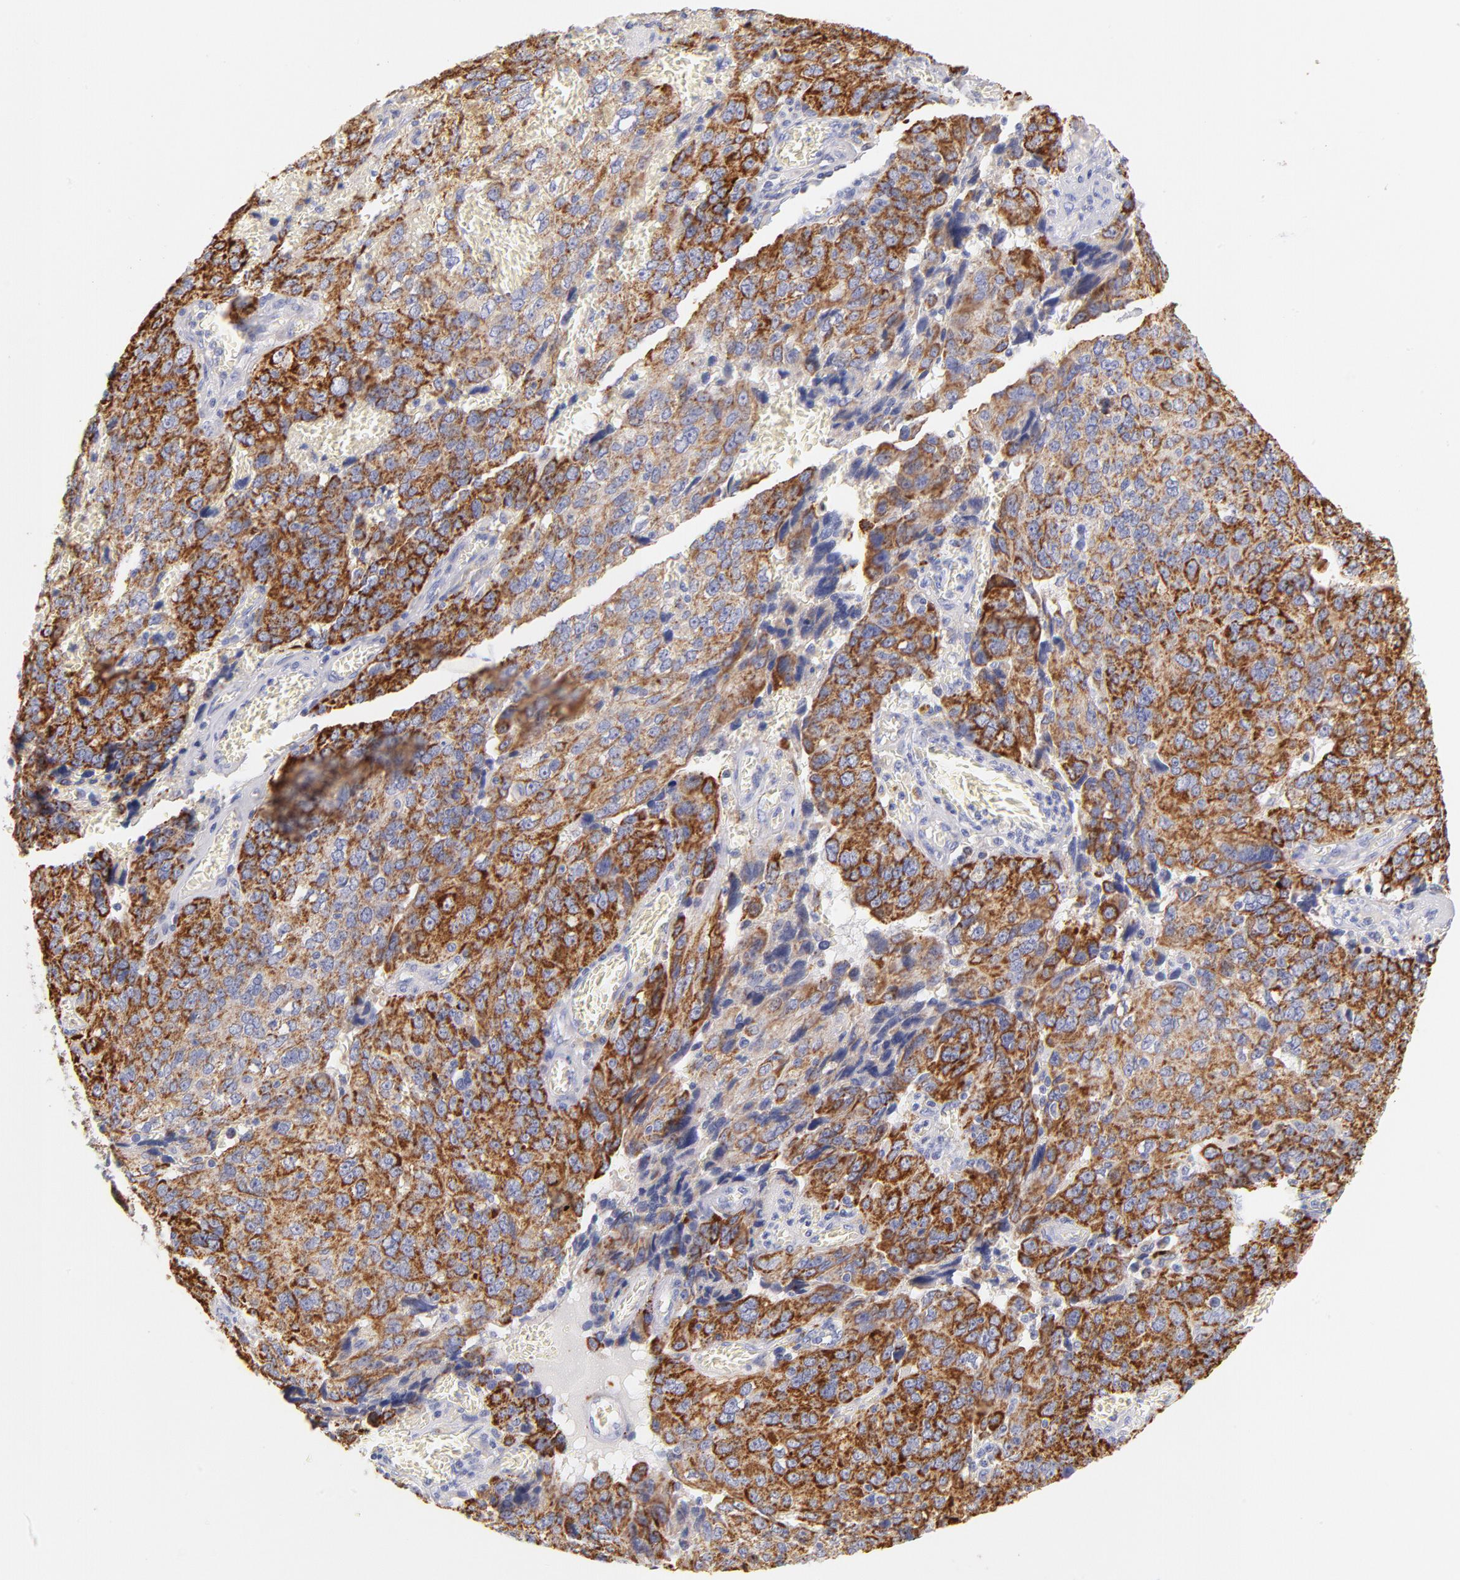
{"staining": {"intensity": "strong", "quantity": ">75%", "location": "cytoplasmic/membranous"}, "tissue": "ovarian cancer", "cell_type": "Tumor cells", "image_type": "cancer", "snomed": [{"axis": "morphology", "description": "Carcinoma, endometroid"}, {"axis": "topography", "description": "Ovary"}], "caption": "Ovarian cancer (endometroid carcinoma) stained with a protein marker shows strong staining in tumor cells.", "gene": "AIFM1", "patient": {"sex": "female", "age": 75}}